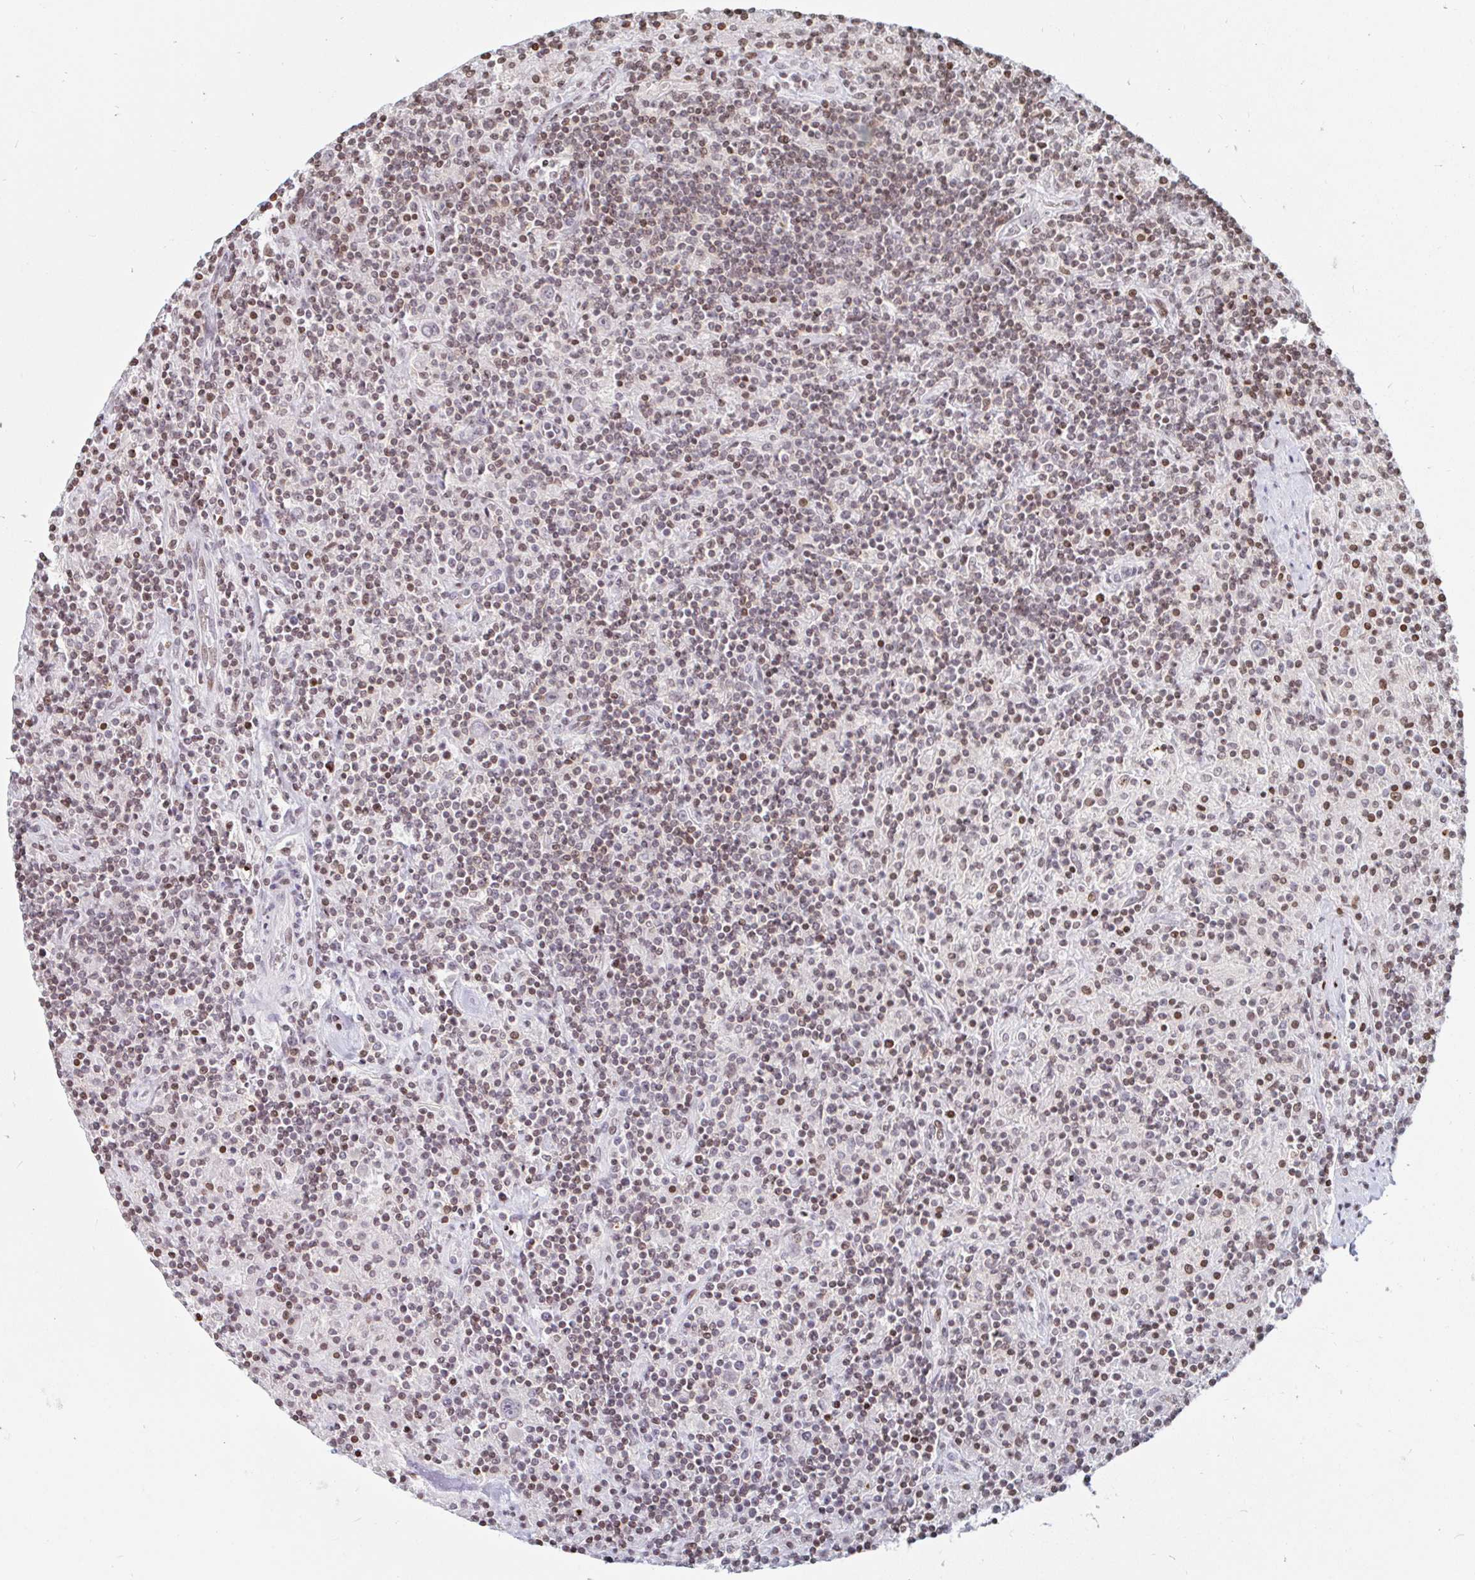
{"staining": {"intensity": "negative", "quantity": "none", "location": "none"}, "tissue": "lymphoma", "cell_type": "Tumor cells", "image_type": "cancer", "snomed": [{"axis": "morphology", "description": "Hodgkin's disease, NOS"}, {"axis": "topography", "description": "Lymph node"}], "caption": "Hodgkin's disease was stained to show a protein in brown. There is no significant positivity in tumor cells. (Stains: DAB (3,3'-diaminobenzidine) IHC with hematoxylin counter stain, Microscopy: brightfield microscopy at high magnification).", "gene": "HOXC10", "patient": {"sex": "male", "age": 70}}